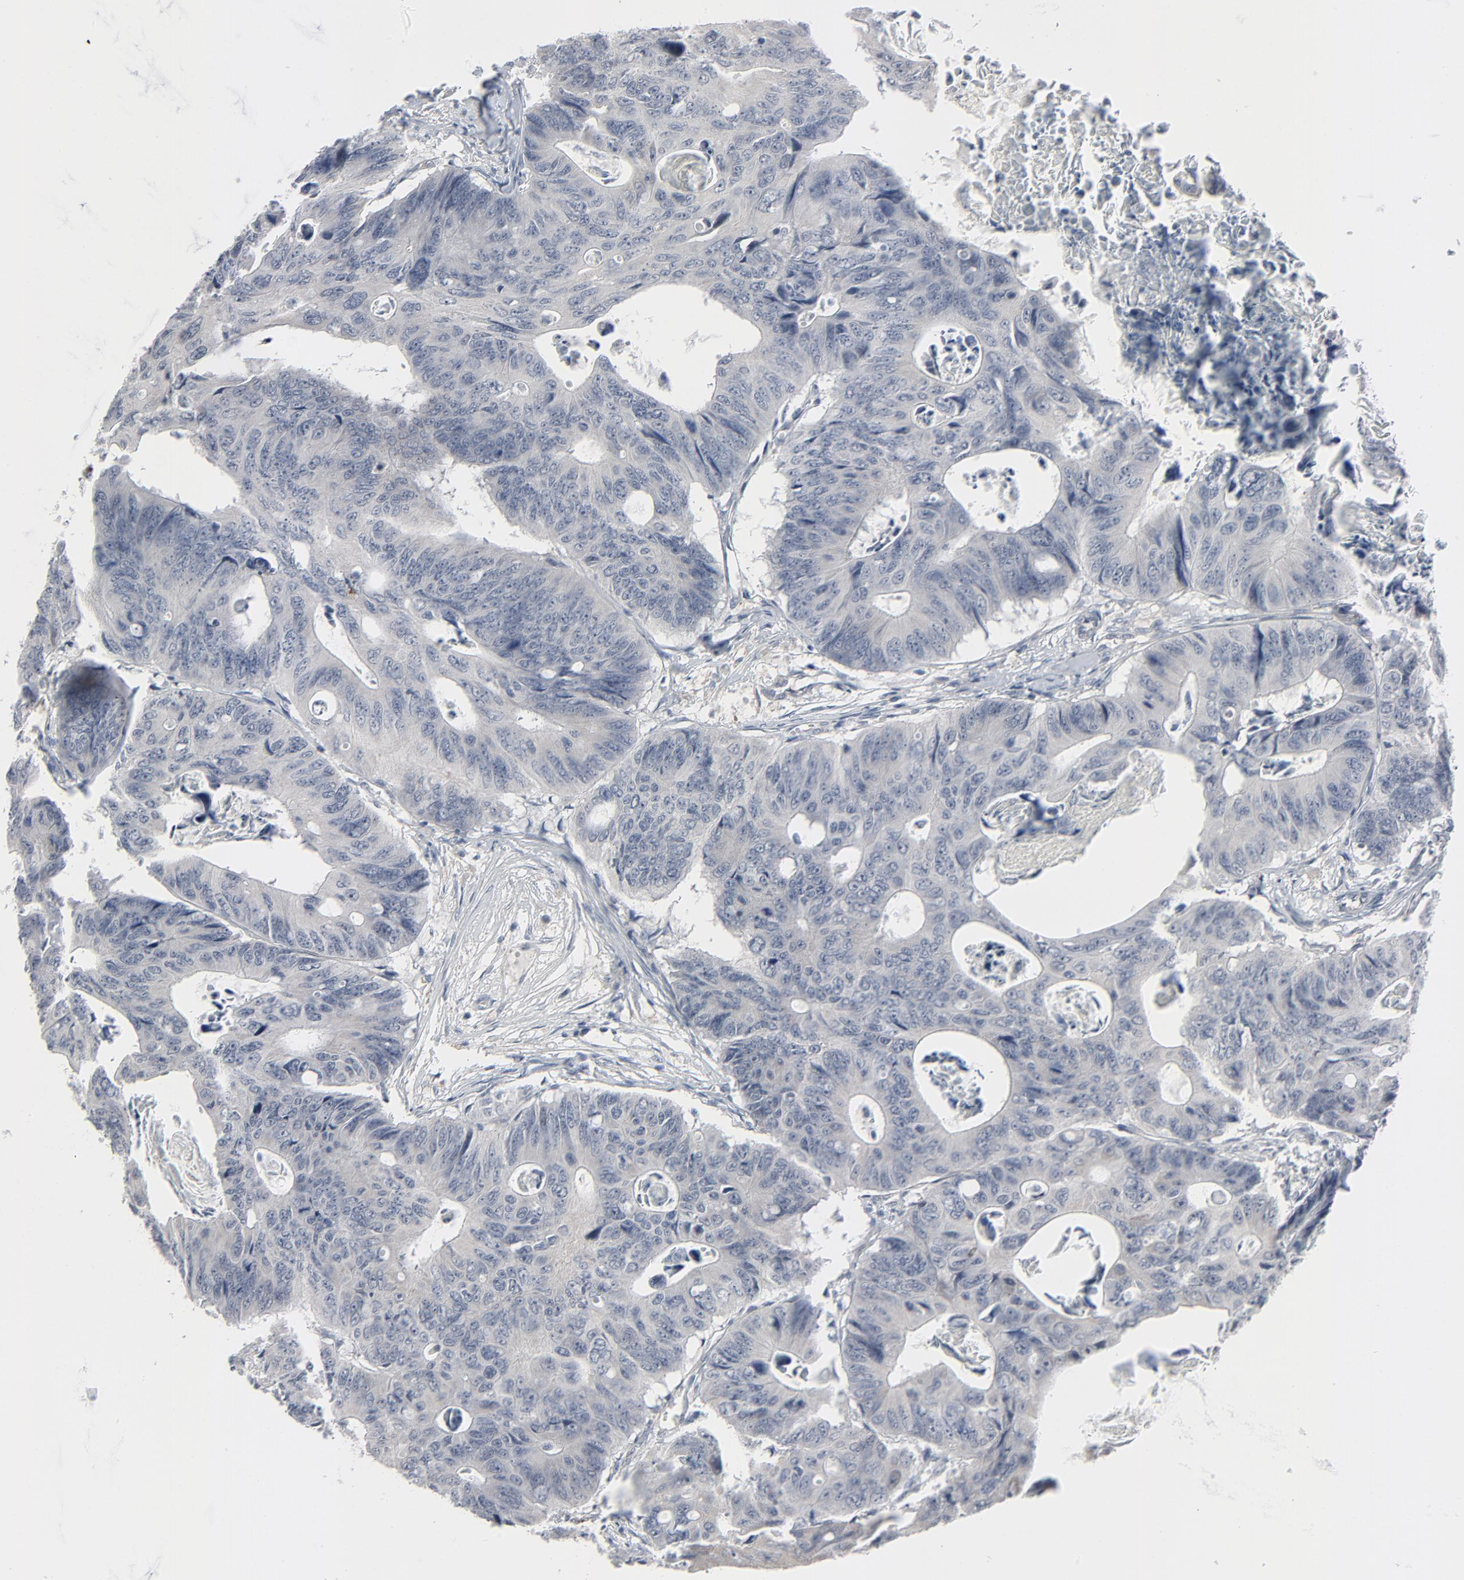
{"staining": {"intensity": "weak", "quantity": ">75%", "location": "cytoplasmic/membranous"}, "tissue": "colorectal cancer", "cell_type": "Tumor cells", "image_type": "cancer", "snomed": [{"axis": "morphology", "description": "Adenocarcinoma, NOS"}, {"axis": "topography", "description": "Colon"}], "caption": "Adenocarcinoma (colorectal) stained with a protein marker demonstrates weak staining in tumor cells.", "gene": "NEUROD1", "patient": {"sex": "female", "age": 55}}